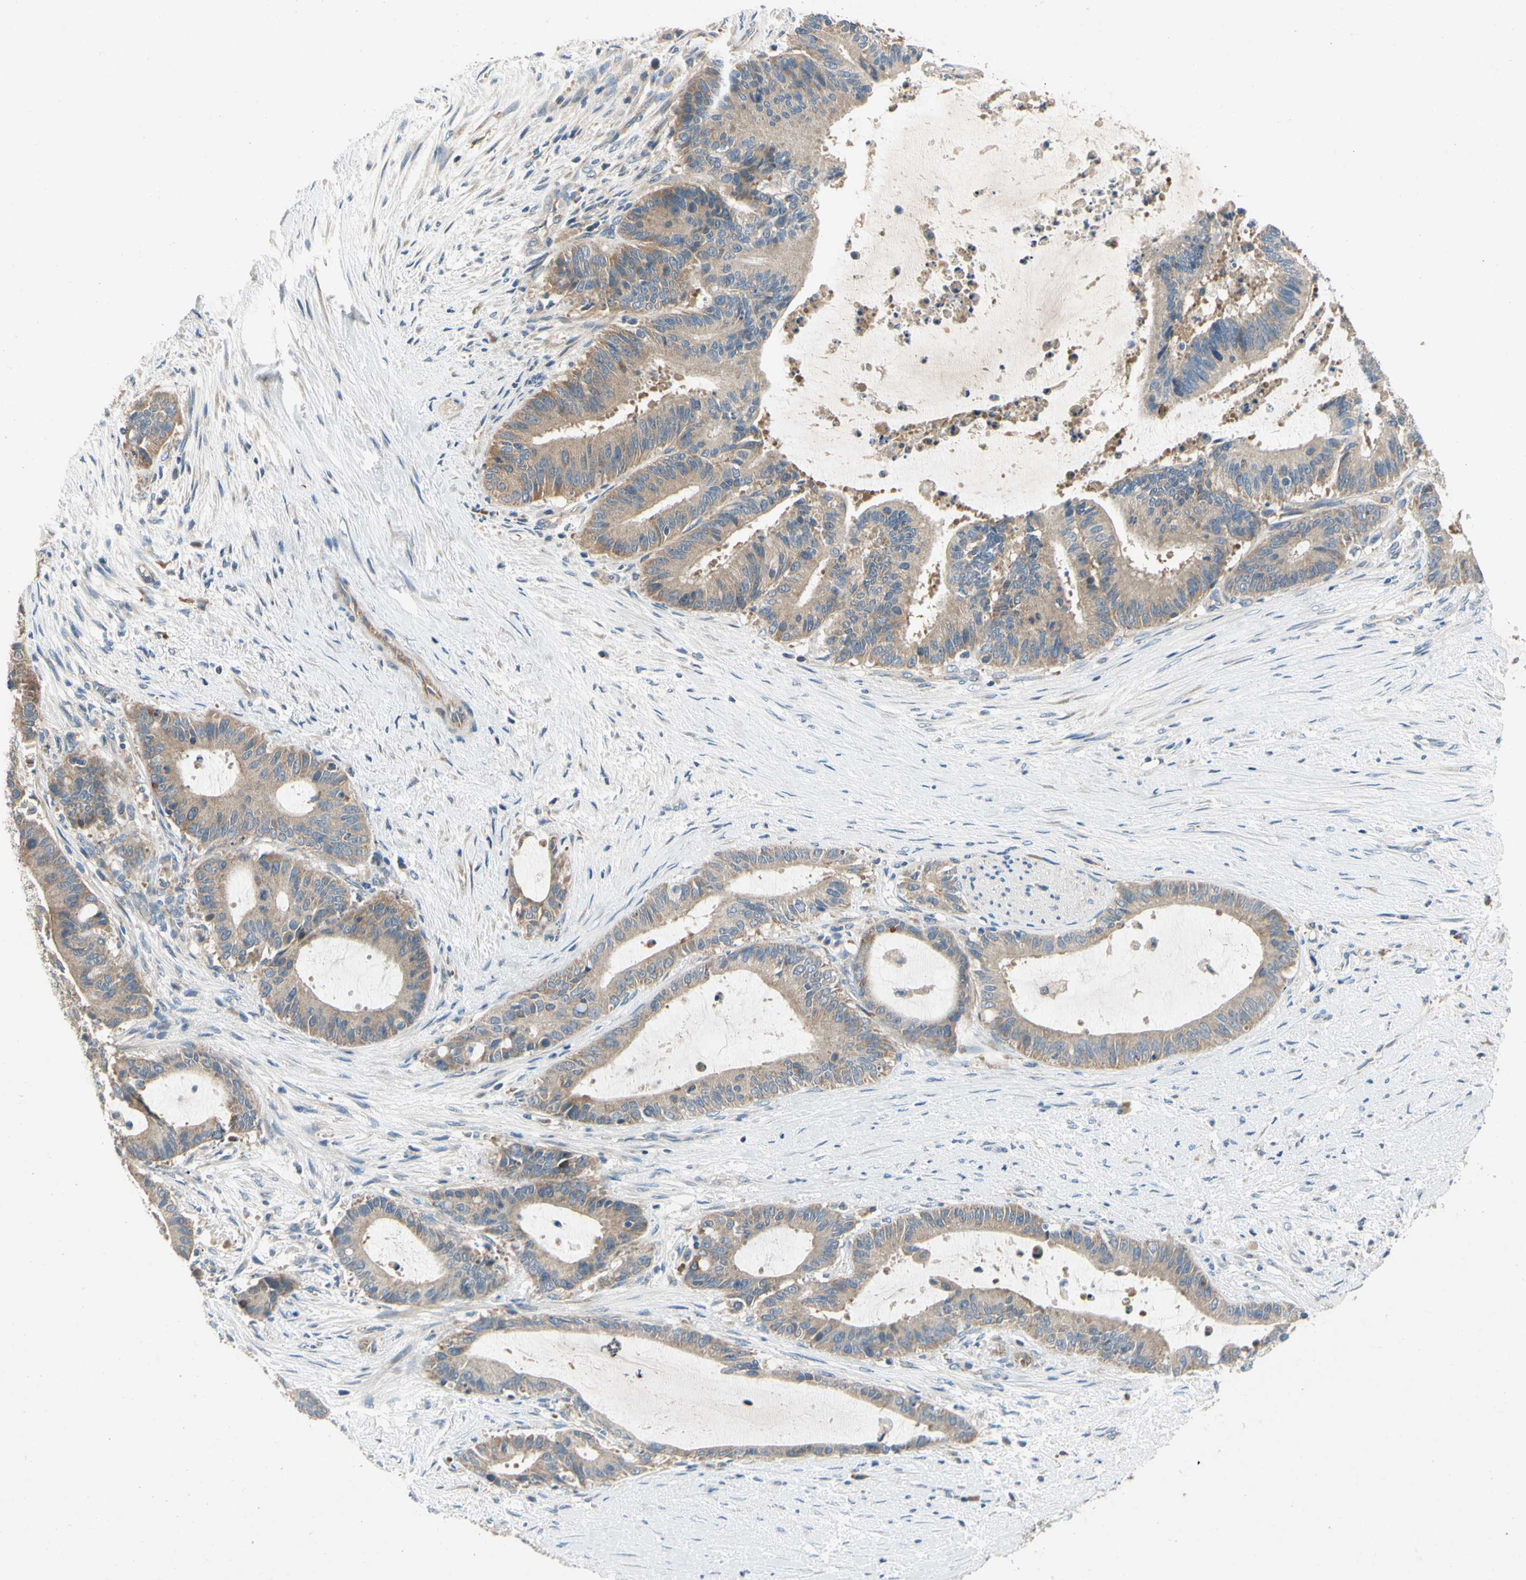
{"staining": {"intensity": "moderate", "quantity": ">75%", "location": "cytoplasmic/membranous"}, "tissue": "liver cancer", "cell_type": "Tumor cells", "image_type": "cancer", "snomed": [{"axis": "morphology", "description": "Cholangiocarcinoma"}, {"axis": "topography", "description": "Liver"}], "caption": "High-power microscopy captured an IHC micrograph of liver cancer (cholangiocarcinoma), revealing moderate cytoplasmic/membranous expression in about >75% of tumor cells.", "gene": "KLHDC8B", "patient": {"sex": "female", "age": 73}}